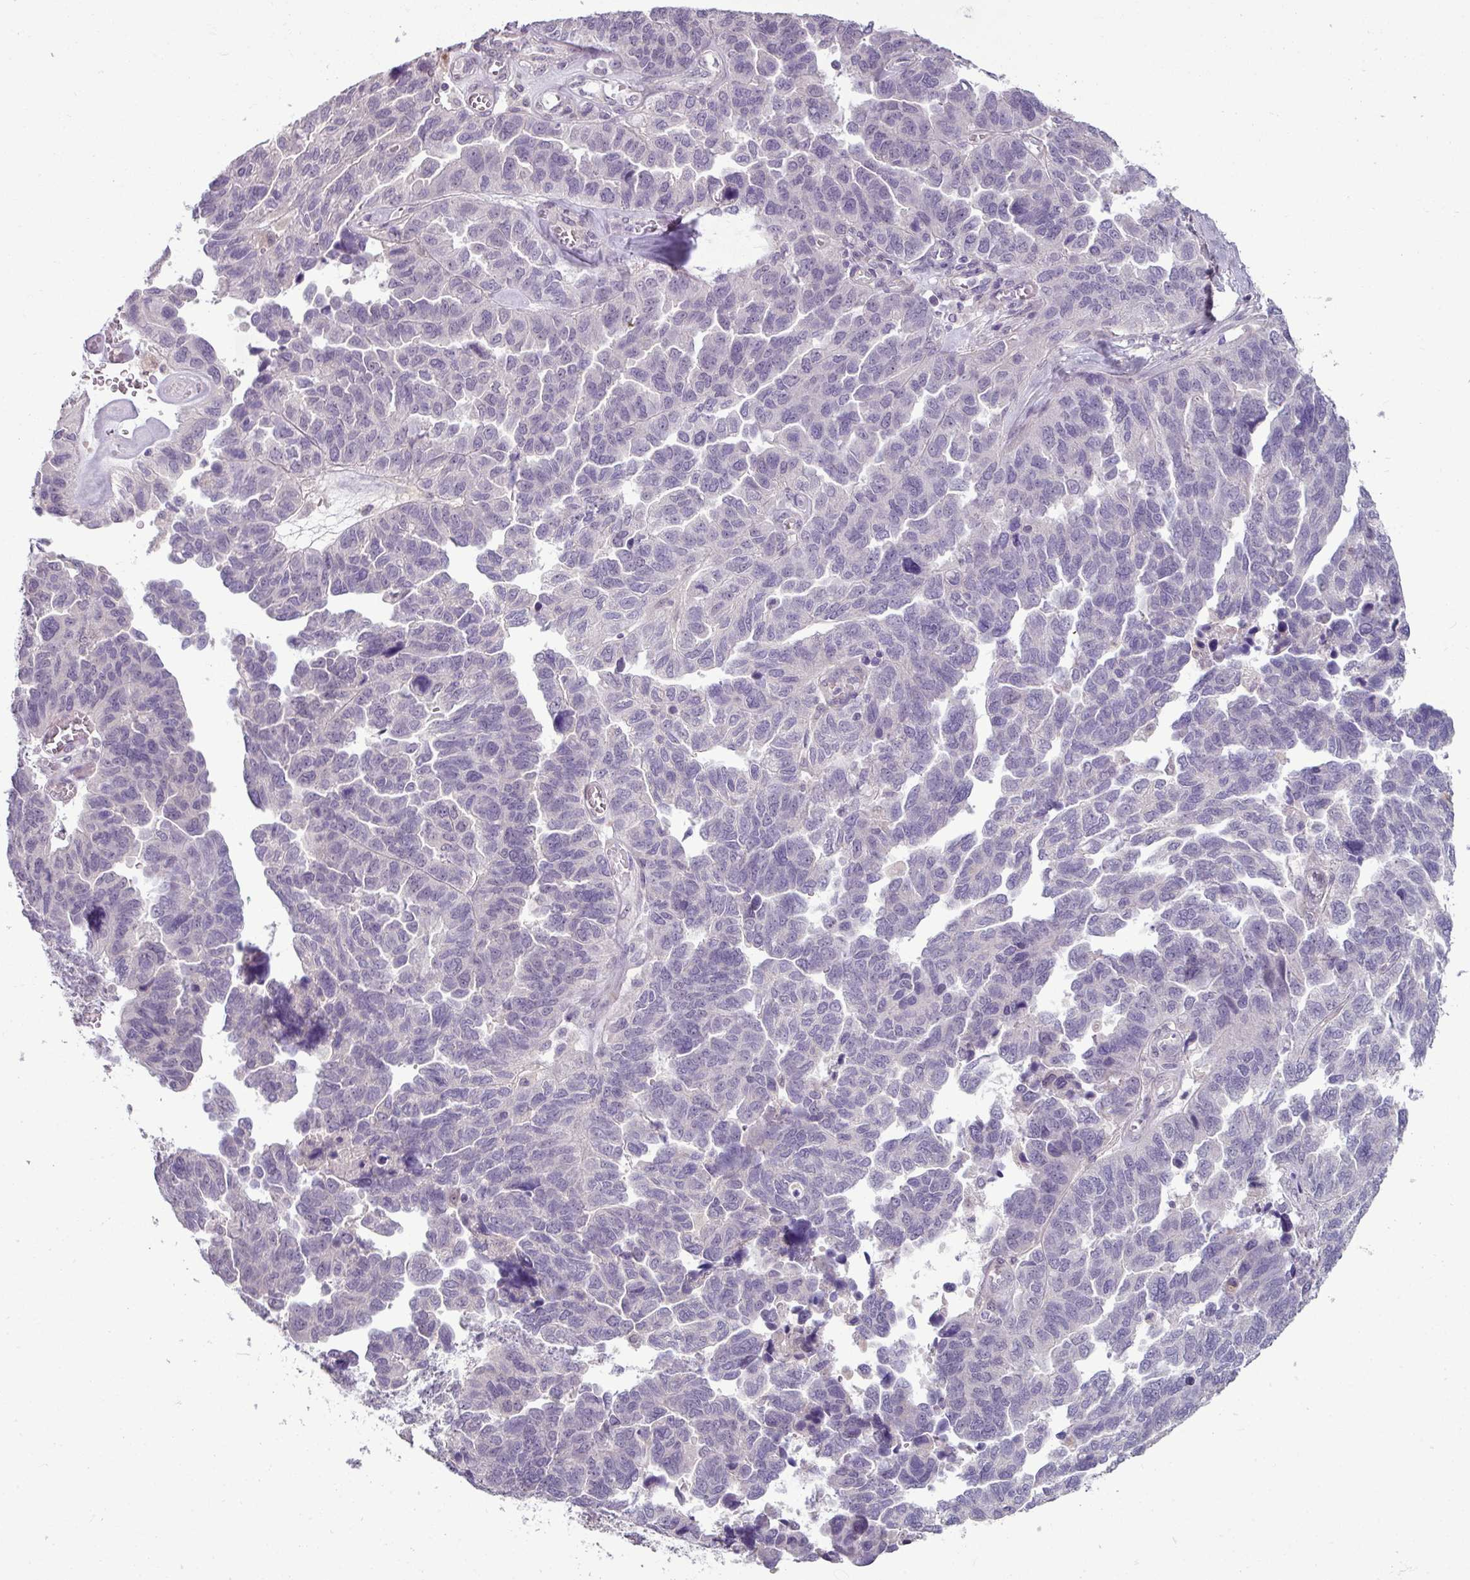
{"staining": {"intensity": "negative", "quantity": "none", "location": "none"}, "tissue": "ovarian cancer", "cell_type": "Tumor cells", "image_type": "cancer", "snomed": [{"axis": "morphology", "description": "Cystadenocarcinoma, serous, NOS"}, {"axis": "topography", "description": "Ovary"}], "caption": "IHC photomicrograph of human ovarian serous cystadenocarcinoma stained for a protein (brown), which shows no expression in tumor cells.", "gene": "UVSSA", "patient": {"sex": "female", "age": 64}}